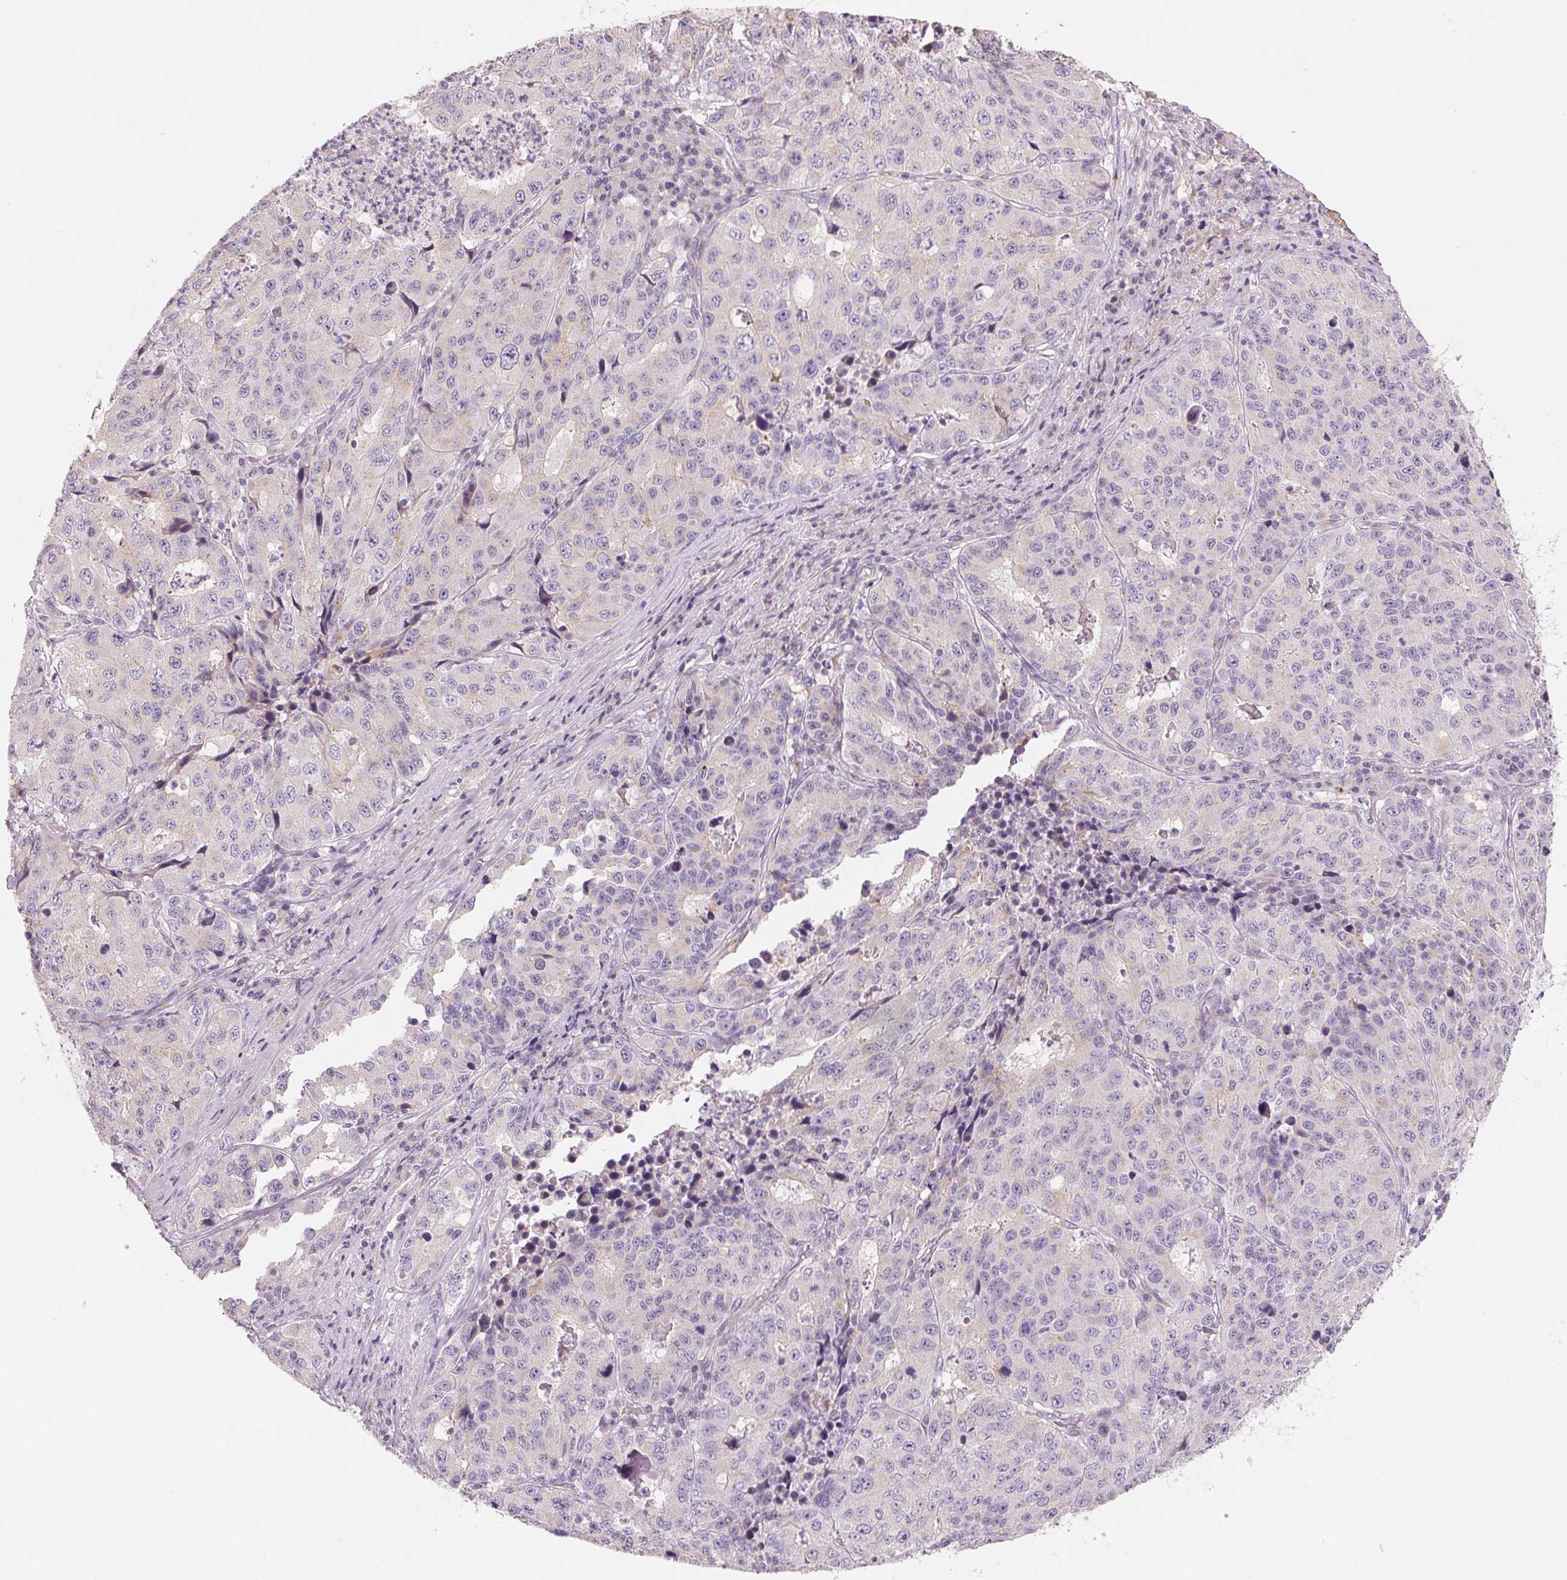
{"staining": {"intensity": "weak", "quantity": "25%-75%", "location": "cytoplasmic/membranous"}, "tissue": "stomach cancer", "cell_type": "Tumor cells", "image_type": "cancer", "snomed": [{"axis": "morphology", "description": "Adenocarcinoma, NOS"}, {"axis": "topography", "description": "Stomach"}], "caption": "A histopathology image of human adenocarcinoma (stomach) stained for a protein demonstrates weak cytoplasmic/membranous brown staining in tumor cells.", "gene": "DRAM2", "patient": {"sex": "male", "age": 71}}